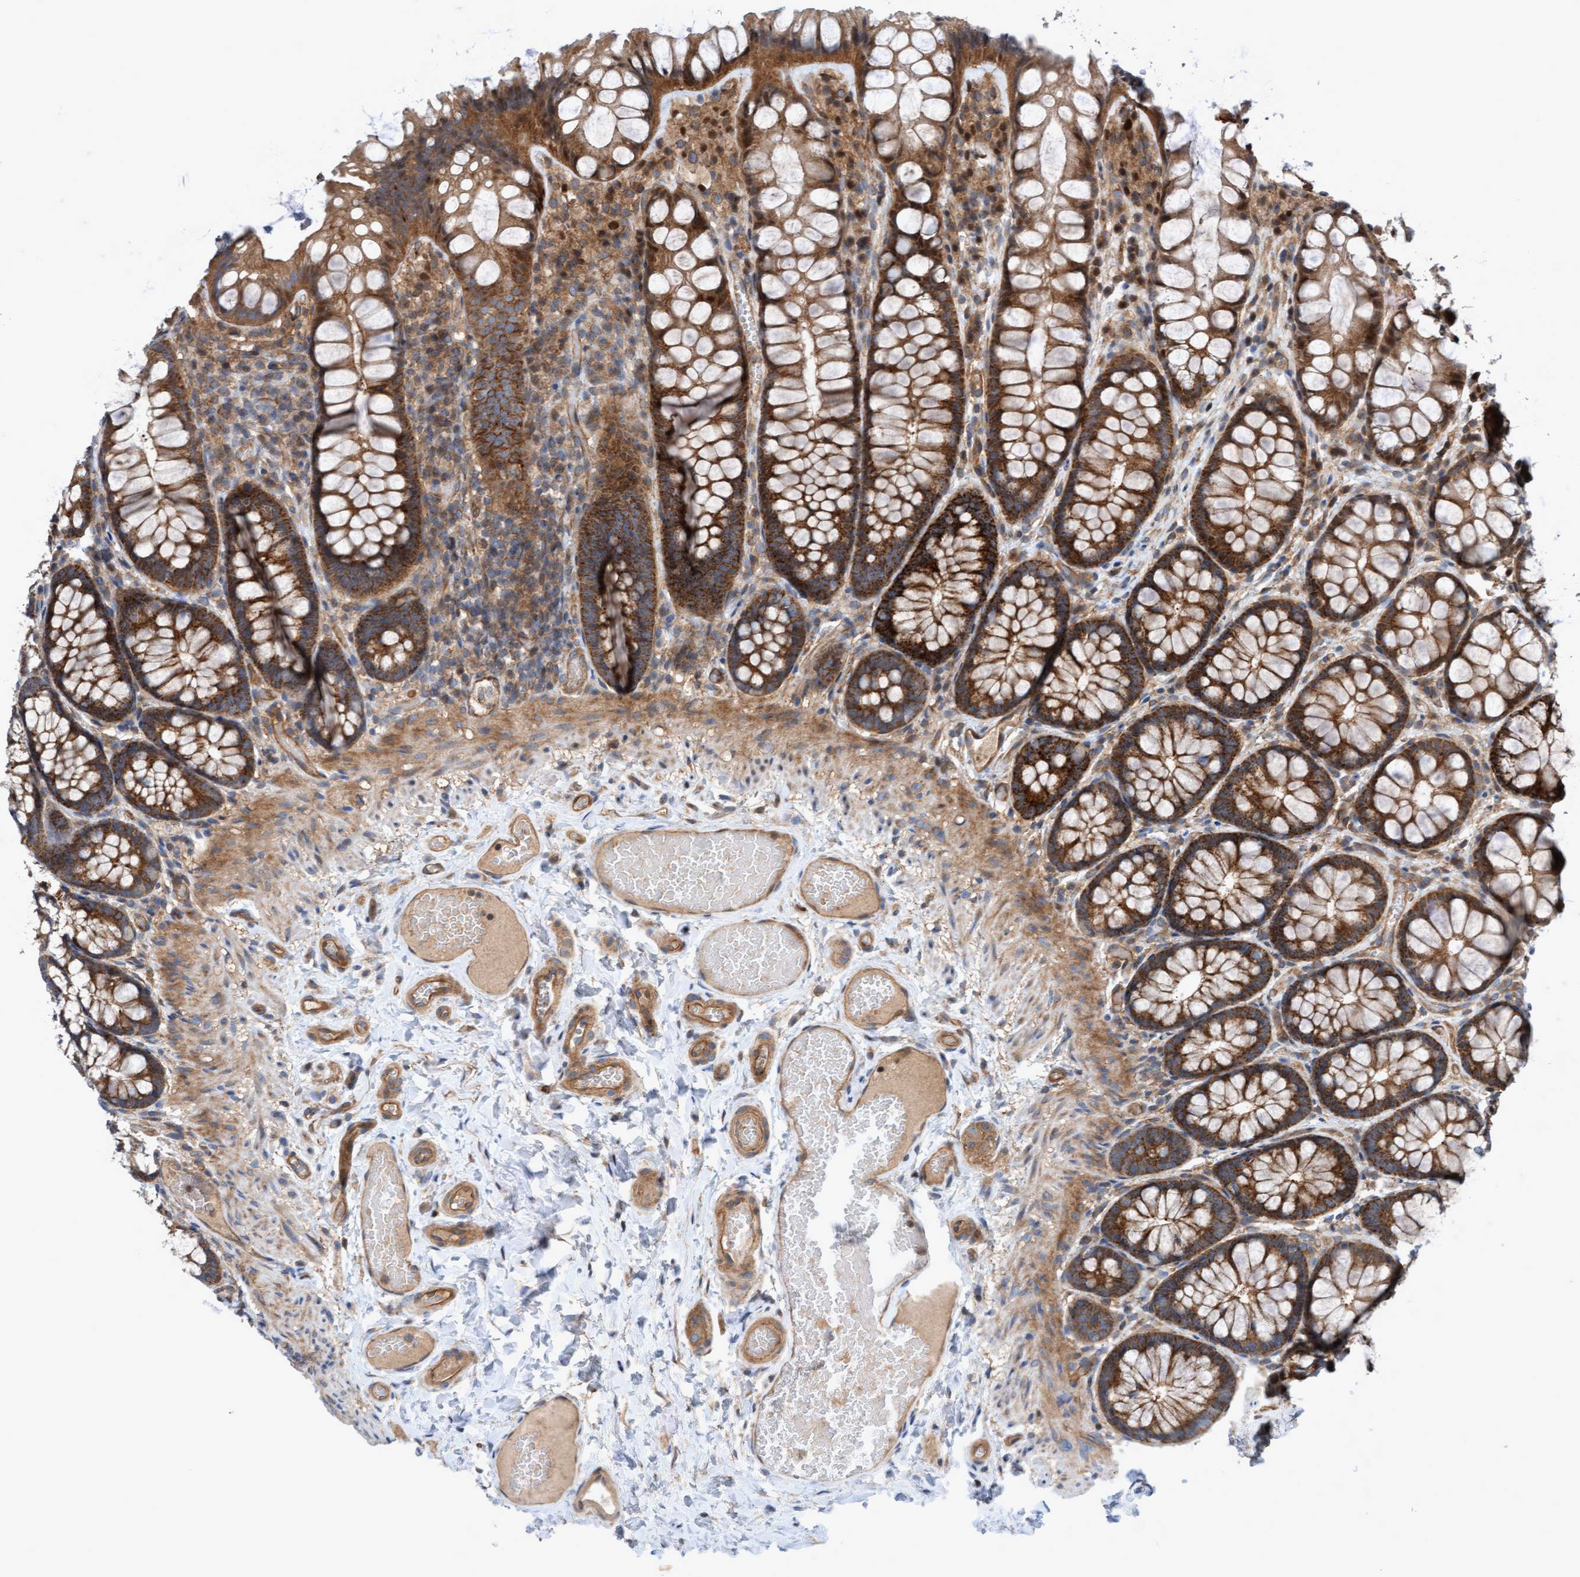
{"staining": {"intensity": "moderate", "quantity": ">75%", "location": "cytoplasmic/membranous"}, "tissue": "colon", "cell_type": "Endothelial cells", "image_type": "normal", "snomed": [{"axis": "morphology", "description": "Normal tissue, NOS"}, {"axis": "topography", "description": "Colon"}], "caption": "Colon was stained to show a protein in brown. There is medium levels of moderate cytoplasmic/membranous staining in about >75% of endothelial cells. Immunohistochemistry (ihc) stains the protein of interest in brown and the nuclei are stained blue.", "gene": "ERAL1", "patient": {"sex": "male", "age": 47}}